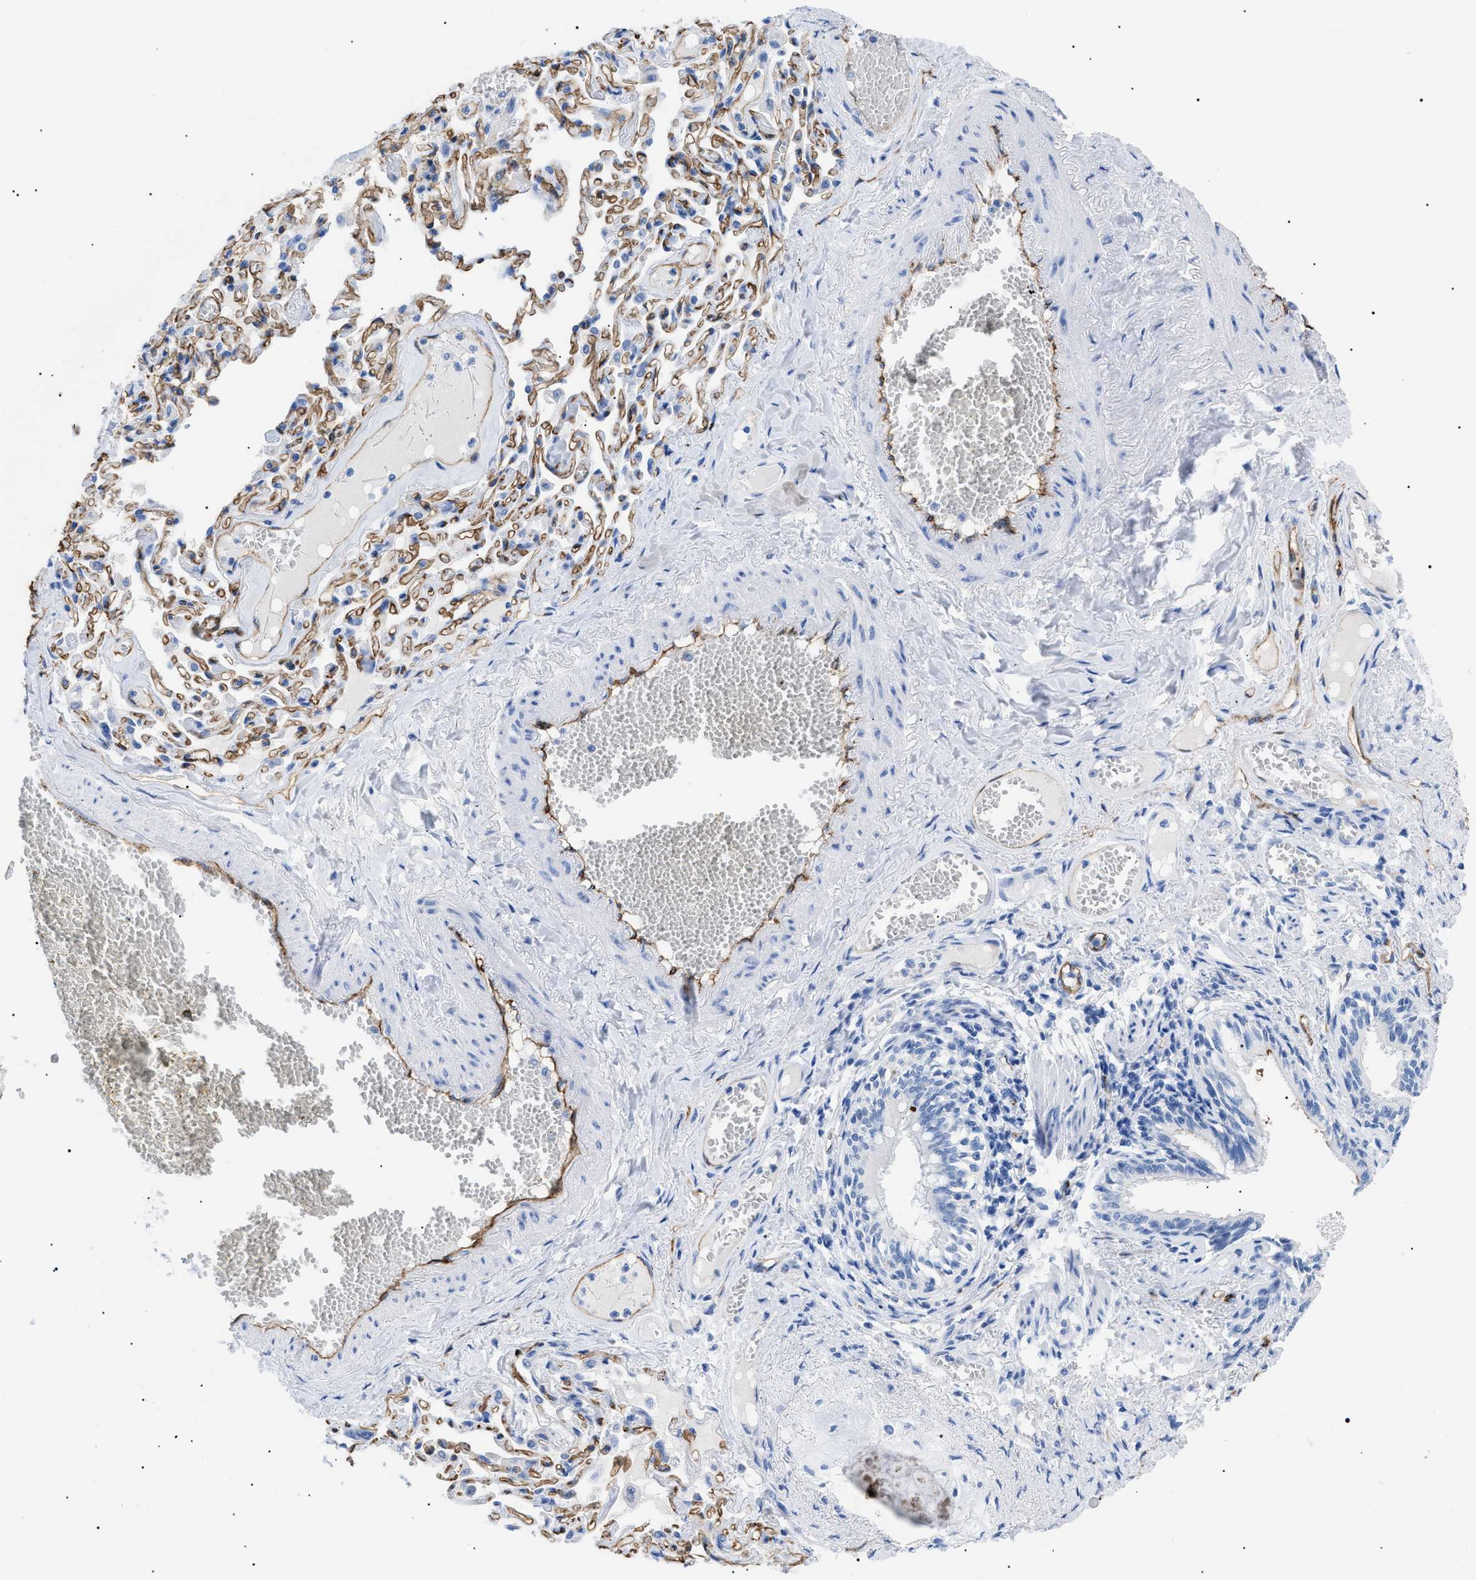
{"staining": {"intensity": "moderate", "quantity": "<25%", "location": "cytoplasmic/membranous"}, "tissue": "bronchus", "cell_type": "Respiratory epithelial cells", "image_type": "normal", "snomed": [{"axis": "morphology", "description": "Normal tissue, NOS"}, {"axis": "morphology", "description": "Inflammation, NOS"}, {"axis": "topography", "description": "Cartilage tissue"}, {"axis": "topography", "description": "Lung"}], "caption": "Normal bronchus was stained to show a protein in brown. There is low levels of moderate cytoplasmic/membranous expression in about <25% of respiratory epithelial cells. (DAB (3,3'-diaminobenzidine) = brown stain, brightfield microscopy at high magnification).", "gene": "PODXL", "patient": {"sex": "male", "age": 71}}